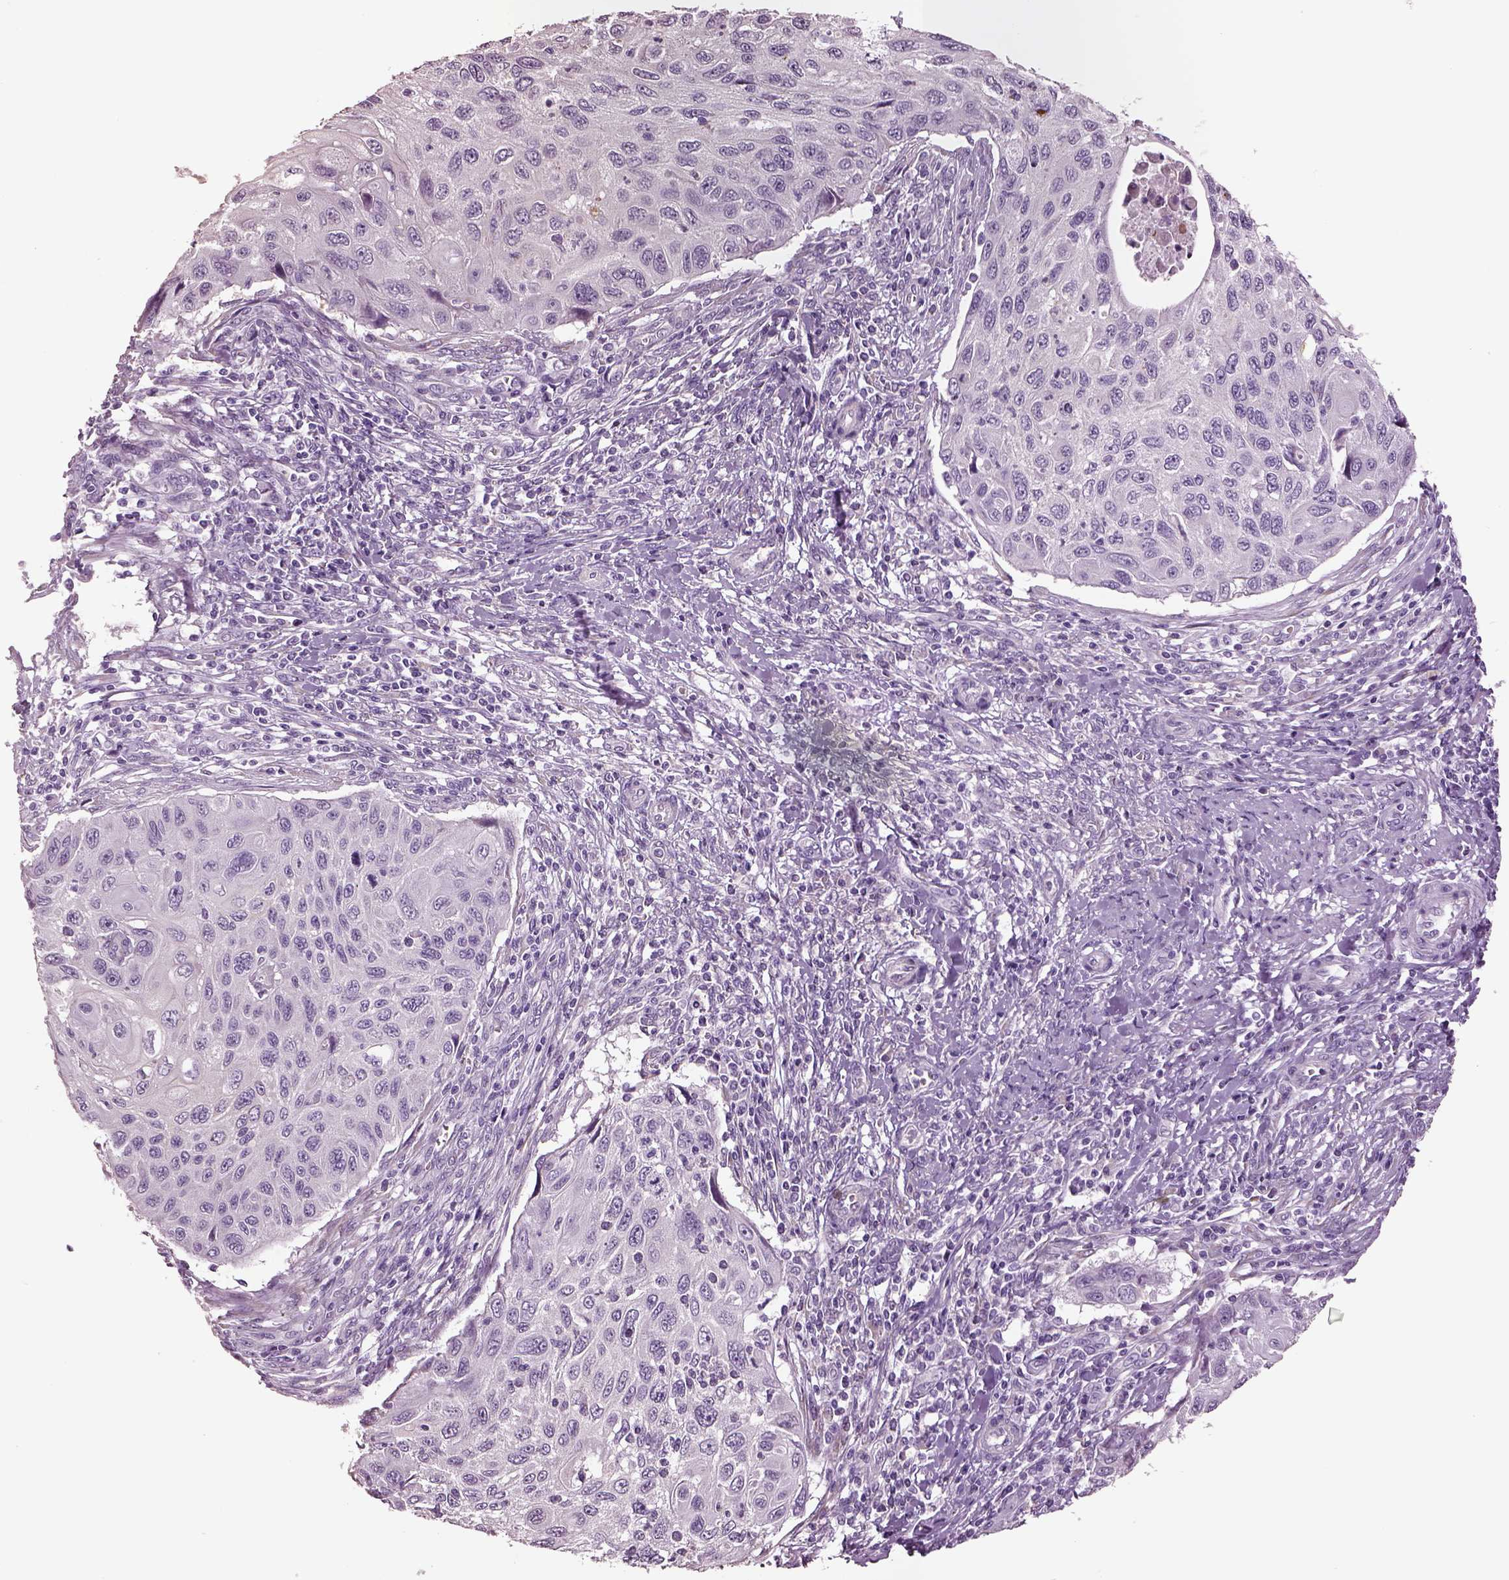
{"staining": {"intensity": "negative", "quantity": "none", "location": "none"}, "tissue": "cervical cancer", "cell_type": "Tumor cells", "image_type": "cancer", "snomed": [{"axis": "morphology", "description": "Squamous cell carcinoma, NOS"}, {"axis": "topography", "description": "Cervix"}], "caption": "Immunohistochemistry histopathology image of human cervical squamous cell carcinoma stained for a protein (brown), which exhibits no positivity in tumor cells.", "gene": "GUCA1A", "patient": {"sex": "female", "age": 70}}